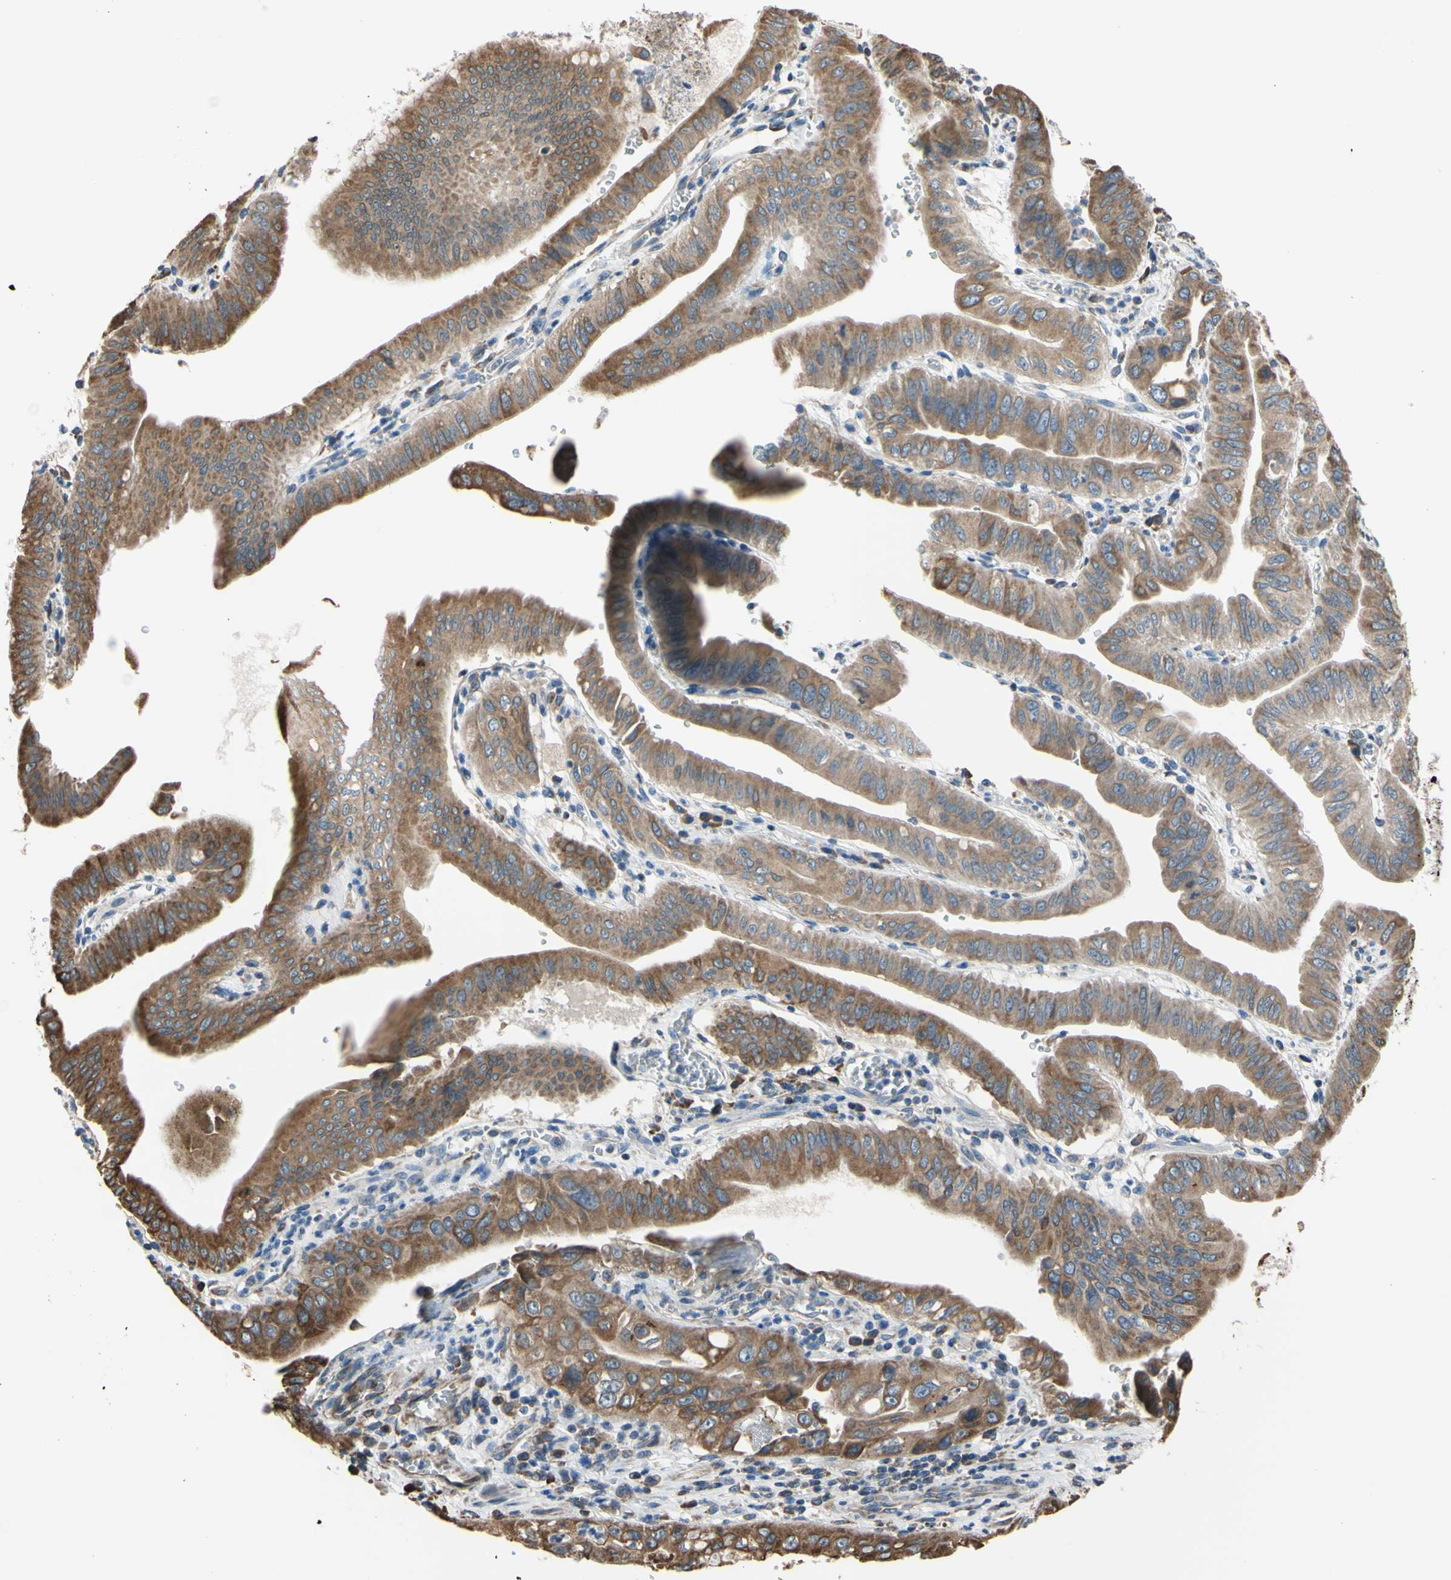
{"staining": {"intensity": "moderate", "quantity": ">75%", "location": "cytoplasmic/membranous"}, "tissue": "pancreatic cancer", "cell_type": "Tumor cells", "image_type": "cancer", "snomed": [{"axis": "morphology", "description": "Normal tissue, NOS"}, {"axis": "topography", "description": "Lymph node"}], "caption": "IHC staining of pancreatic cancer, which exhibits medium levels of moderate cytoplasmic/membranous expression in approximately >75% of tumor cells indicating moderate cytoplasmic/membranous protein expression. The staining was performed using DAB (3,3'-diaminobenzidine) (brown) for protein detection and nuclei were counterstained in hematoxylin (blue).", "gene": "BMF", "patient": {"sex": "male", "age": 50}}